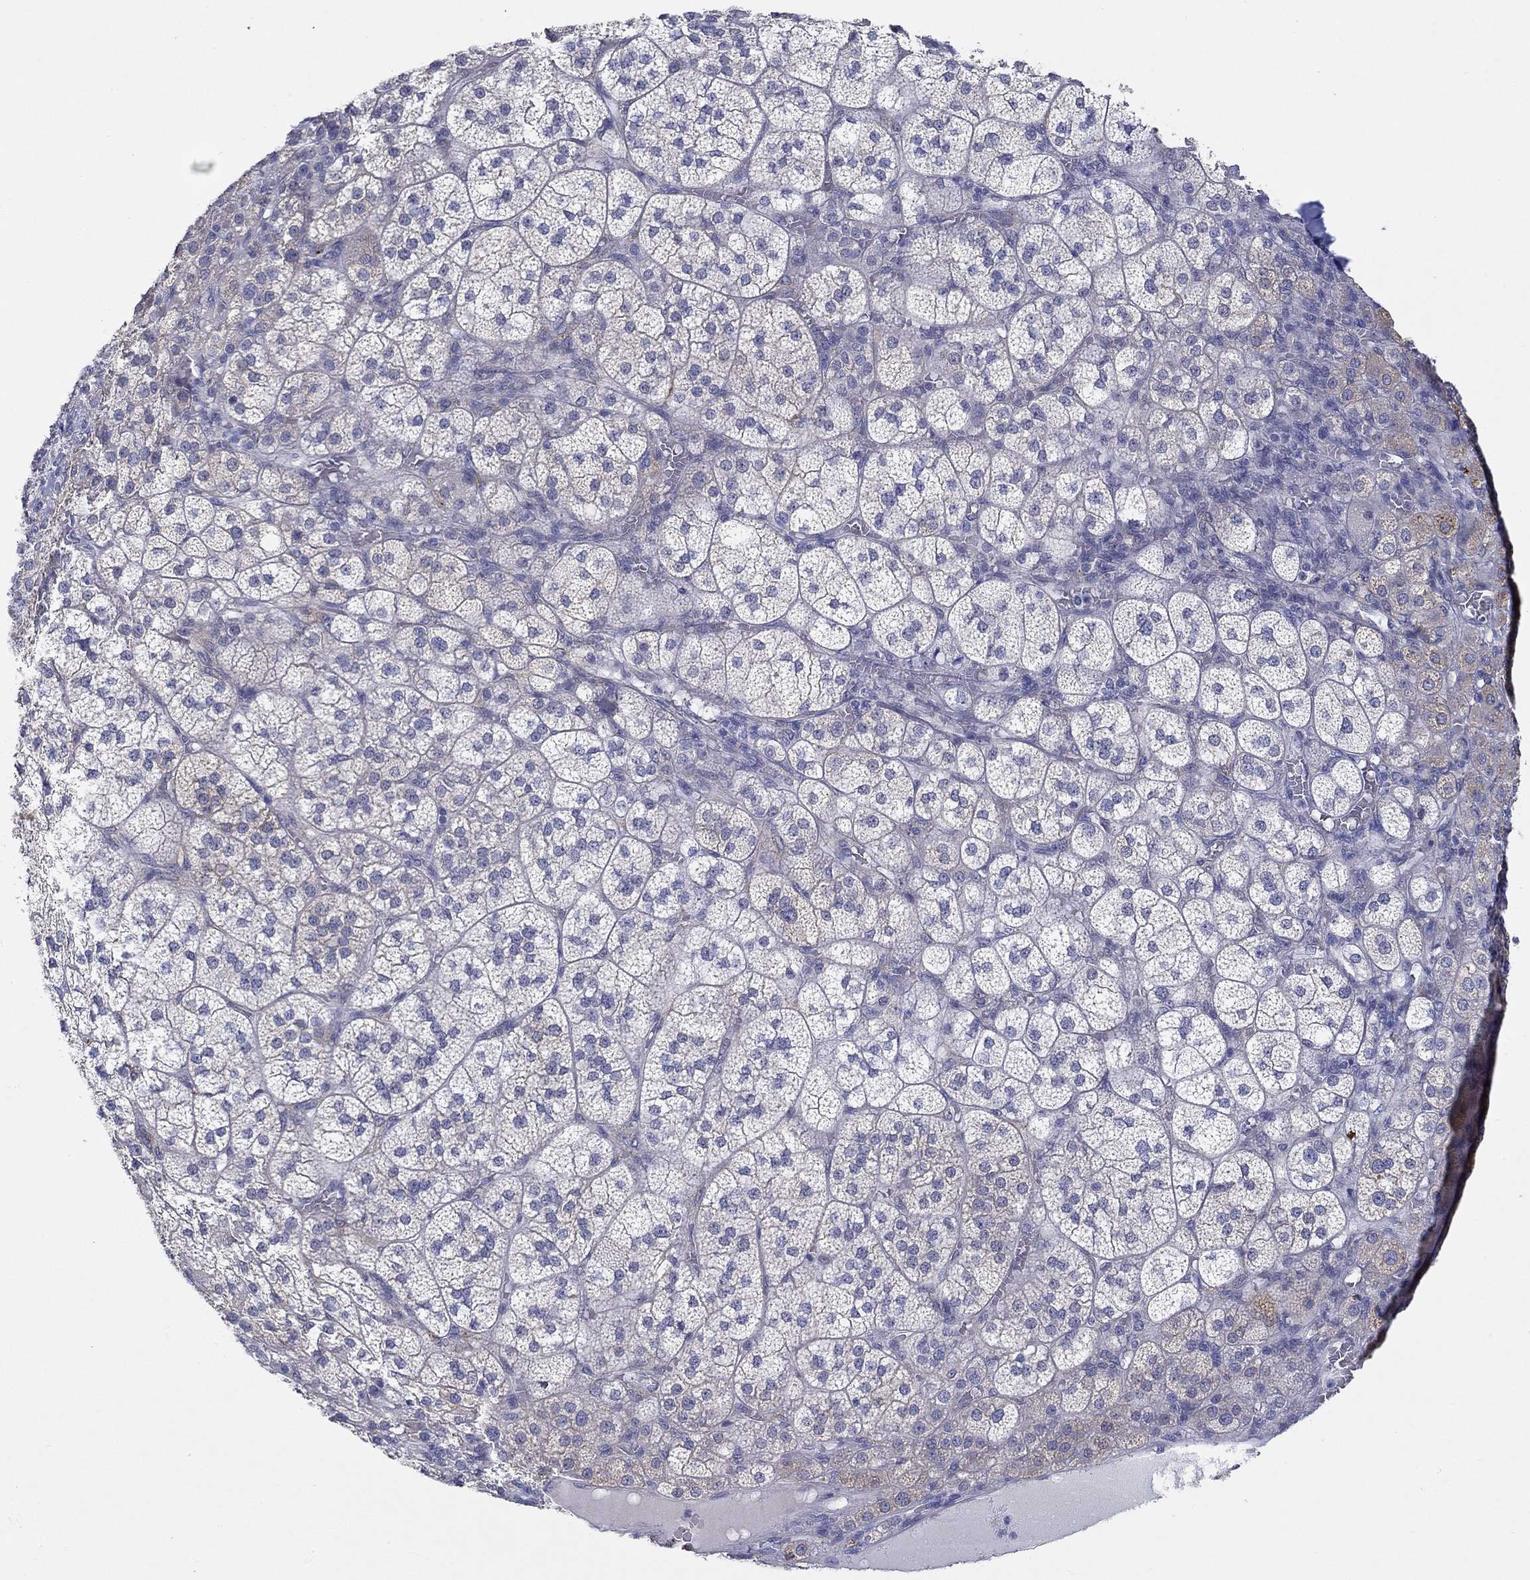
{"staining": {"intensity": "moderate", "quantity": "25%-75%", "location": "cytoplasmic/membranous"}, "tissue": "adrenal gland", "cell_type": "Glandular cells", "image_type": "normal", "snomed": [{"axis": "morphology", "description": "Normal tissue, NOS"}, {"axis": "topography", "description": "Adrenal gland"}], "caption": "DAB immunohistochemical staining of benign human adrenal gland shows moderate cytoplasmic/membranous protein staining in approximately 25%-75% of glandular cells. (DAB (3,3'-diaminobenzidine) IHC, brown staining for protein, blue staining for nuclei).", "gene": "ERMP1", "patient": {"sex": "female", "age": 60}}